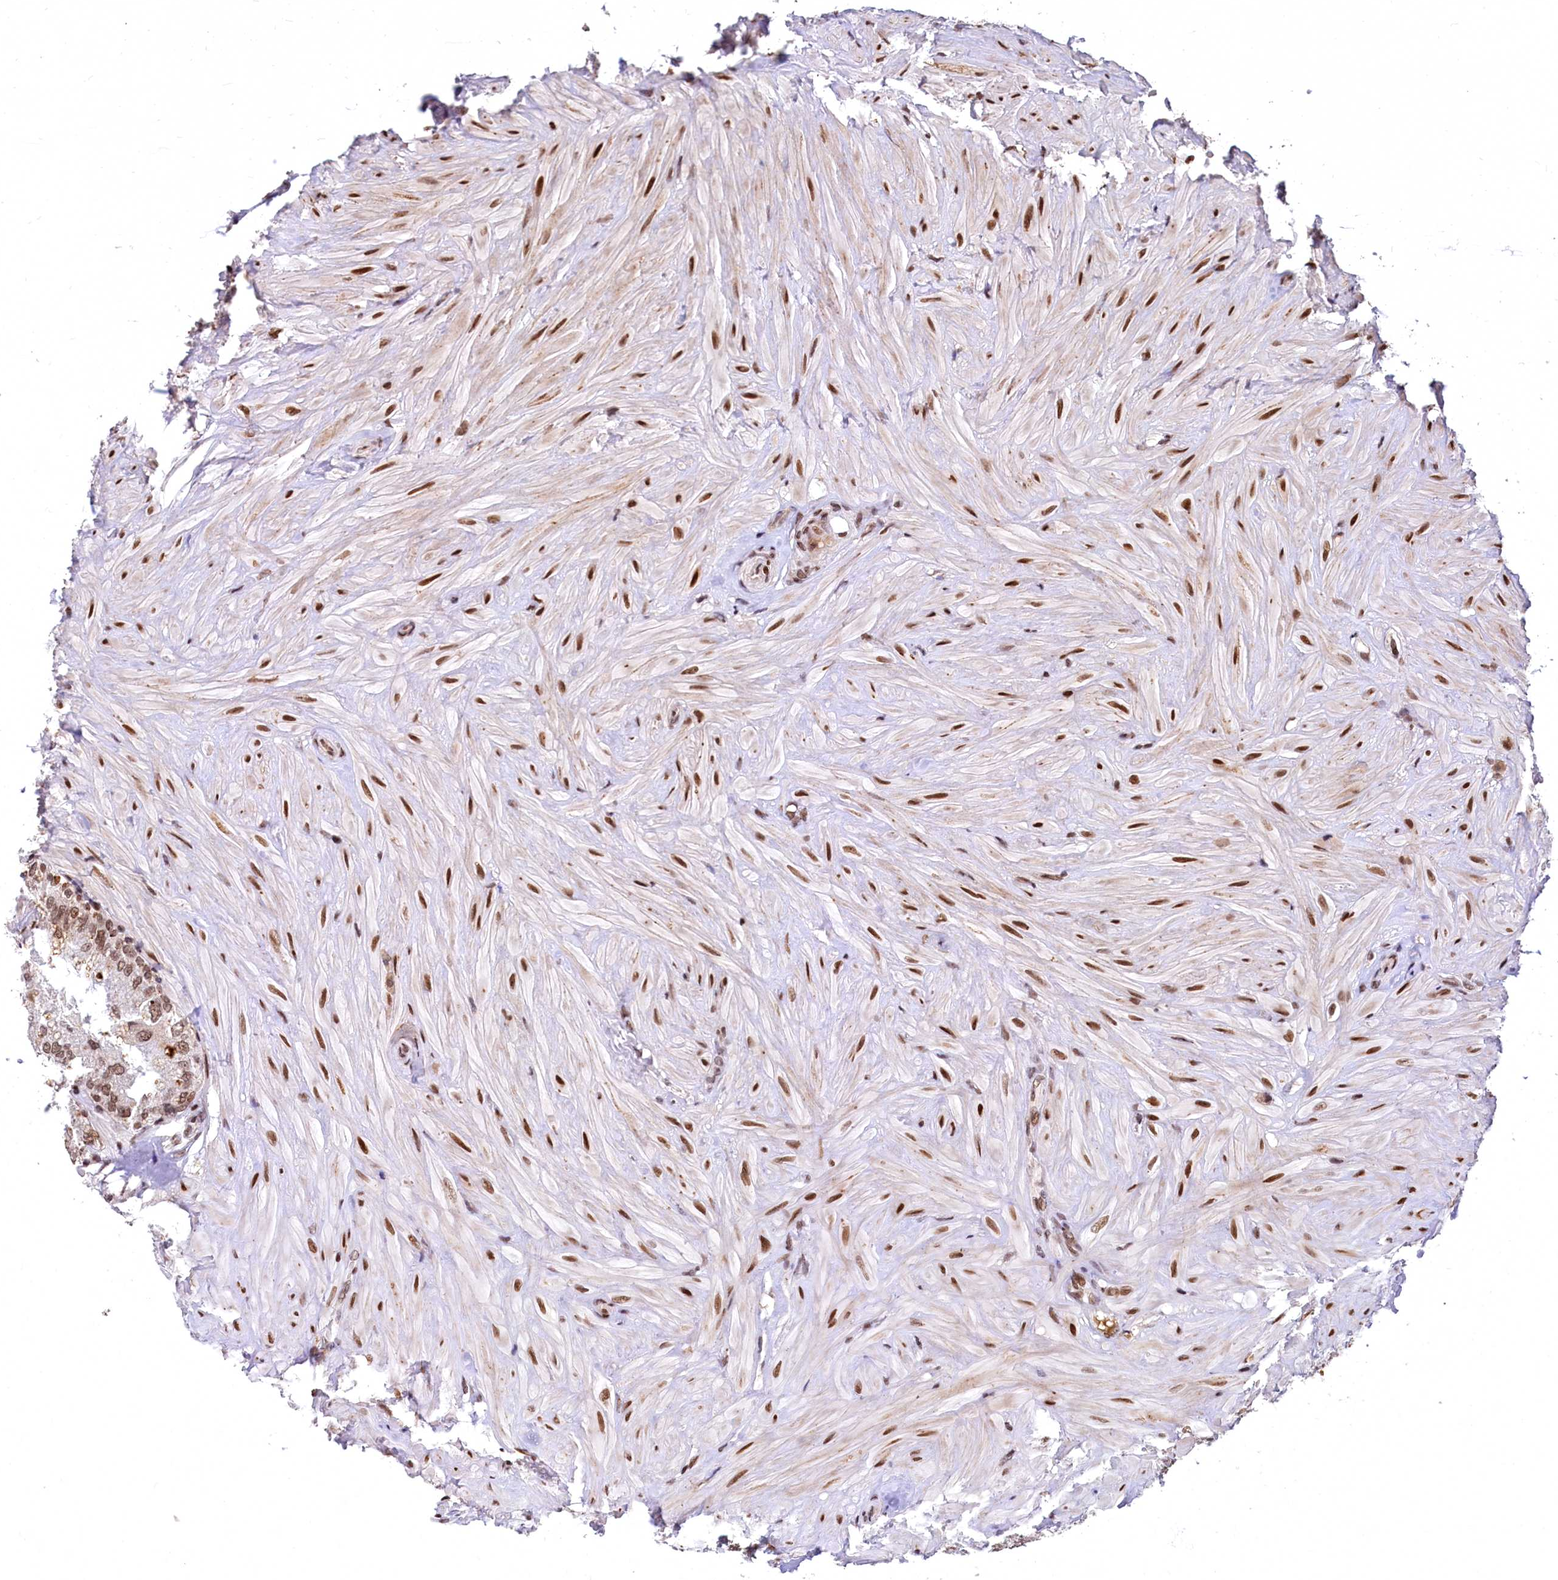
{"staining": {"intensity": "moderate", "quantity": ">75%", "location": "nuclear"}, "tissue": "seminal vesicle", "cell_type": "Glandular cells", "image_type": "normal", "snomed": [{"axis": "morphology", "description": "Normal tissue, NOS"}, {"axis": "topography", "description": "Prostate and seminal vesicle, NOS"}, {"axis": "topography", "description": "Prostate"}, {"axis": "topography", "description": "Seminal veicle"}], "caption": "The histopathology image reveals staining of benign seminal vesicle, revealing moderate nuclear protein expression (brown color) within glandular cells.", "gene": "FAM217B", "patient": {"sex": "male", "age": 67}}